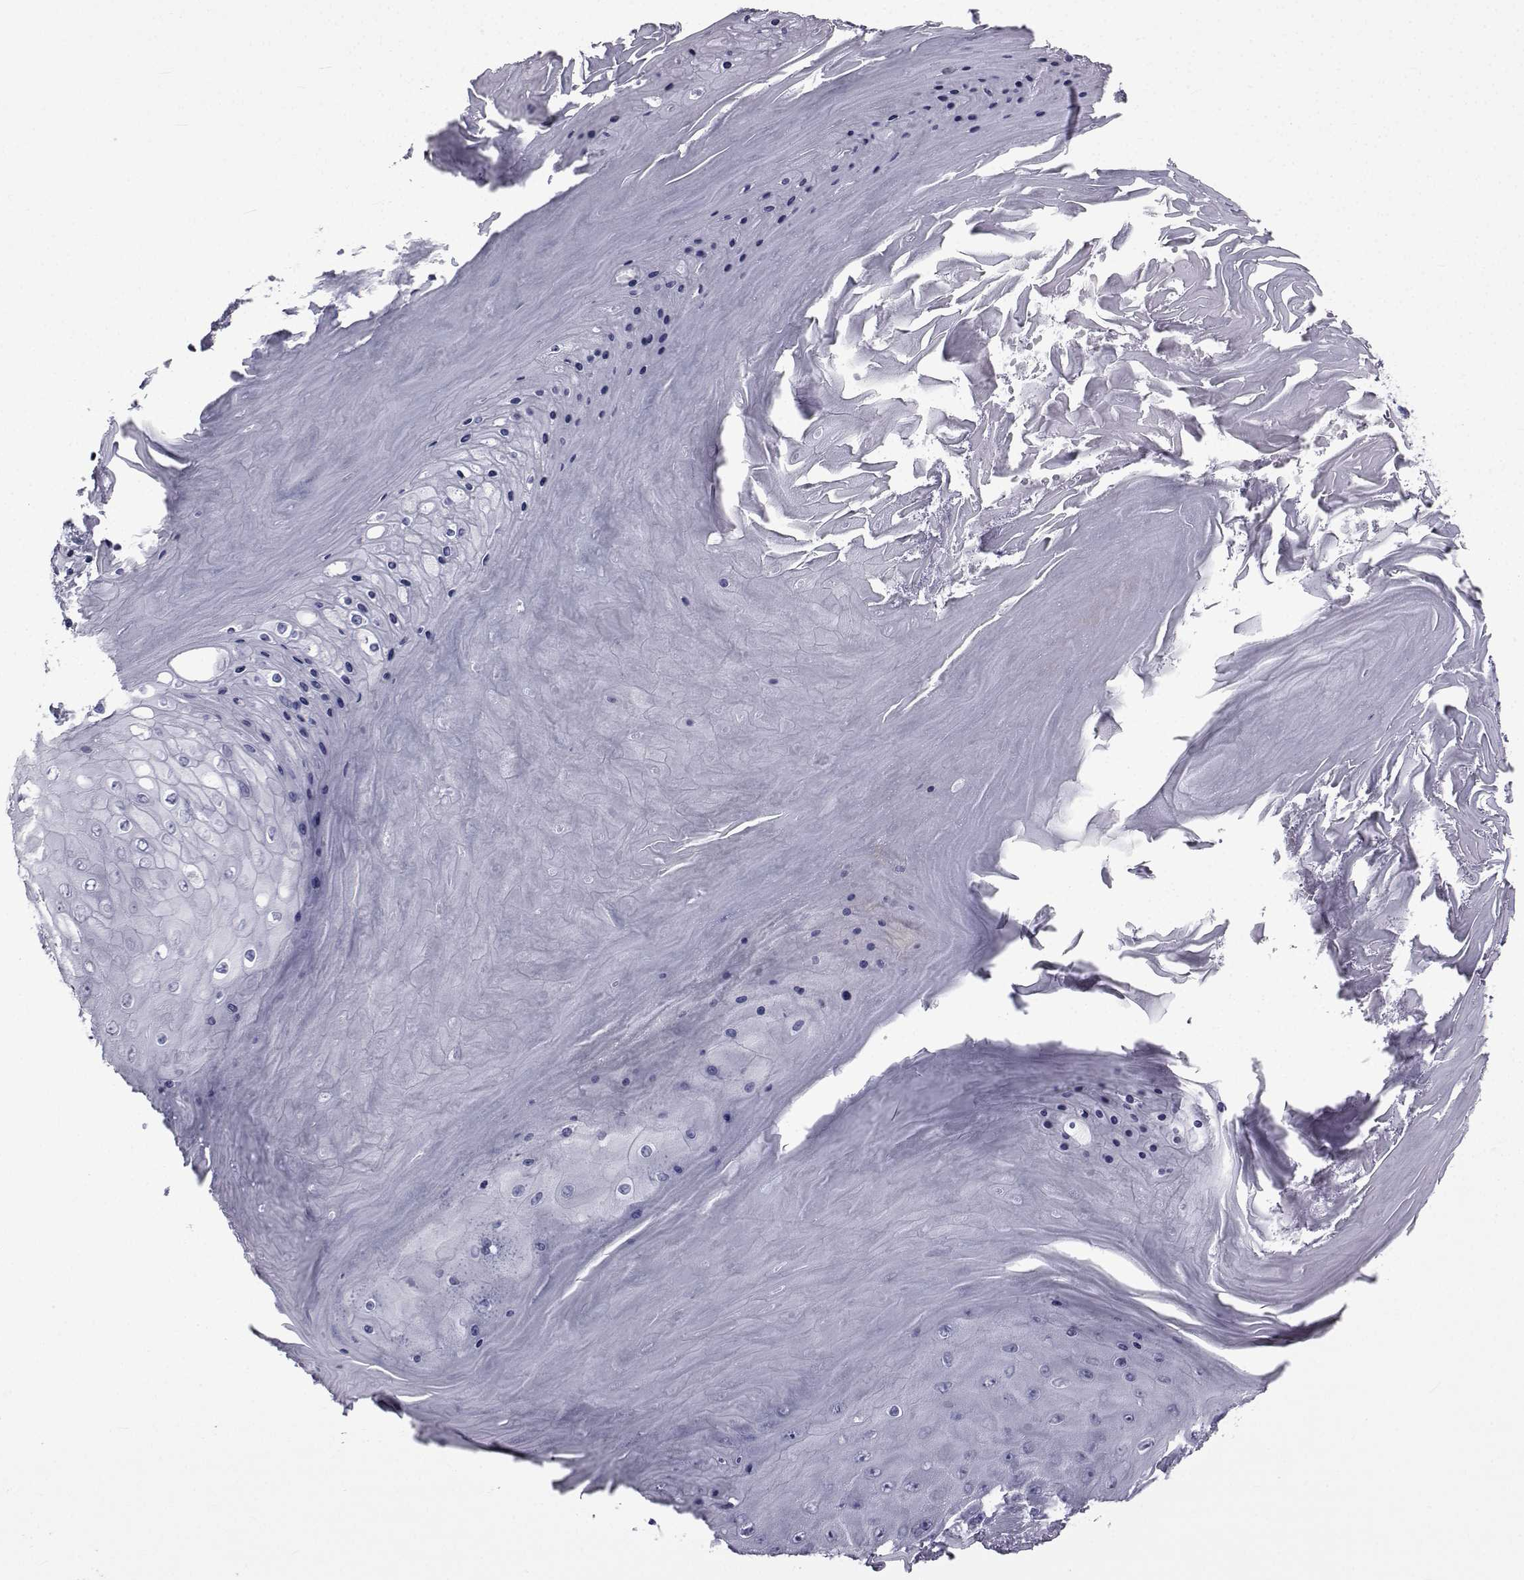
{"staining": {"intensity": "negative", "quantity": "none", "location": "none"}, "tissue": "skin cancer", "cell_type": "Tumor cells", "image_type": "cancer", "snomed": [{"axis": "morphology", "description": "Squamous cell carcinoma, NOS"}, {"axis": "topography", "description": "Skin"}], "caption": "DAB (3,3'-diaminobenzidine) immunohistochemical staining of human skin squamous cell carcinoma displays no significant expression in tumor cells.", "gene": "FDXR", "patient": {"sex": "male", "age": 62}}